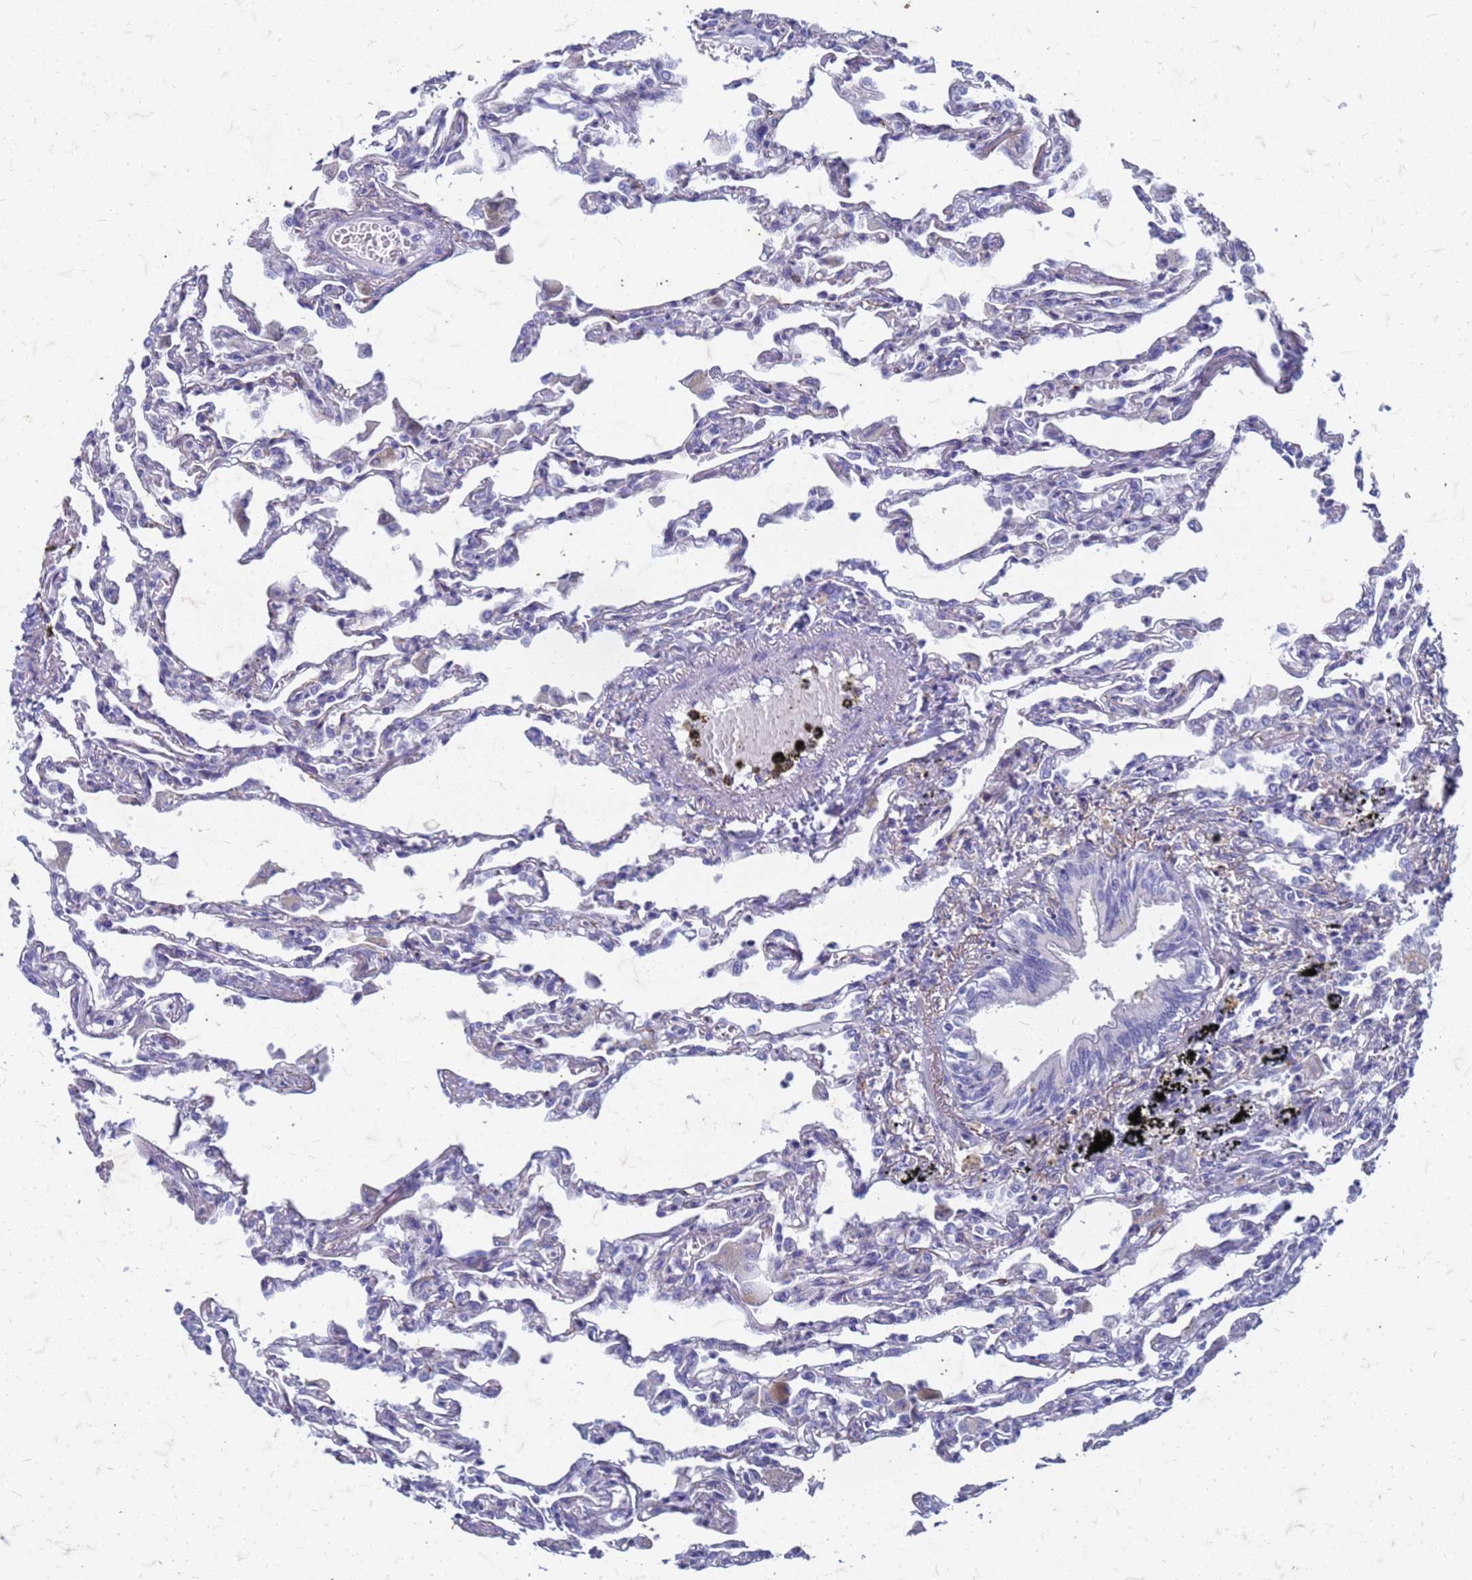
{"staining": {"intensity": "negative", "quantity": "none", "location": "none"}, "tissue": "lung", "cell_type": "Alveolar cells", "image_type": "normal", "snomed": [{"axis": "morphology", "description": "Normal tissue, NOS"}, {"axis": "topography", "description": "Bronchus"}, {"axis": "topography", "description": "Lung"}], "caption": "Histopathology image shows no protein expression in alveolar cells of benign lung.", "gene": "TRIM64B", "patient": {"sex": "female", "age": 49}}